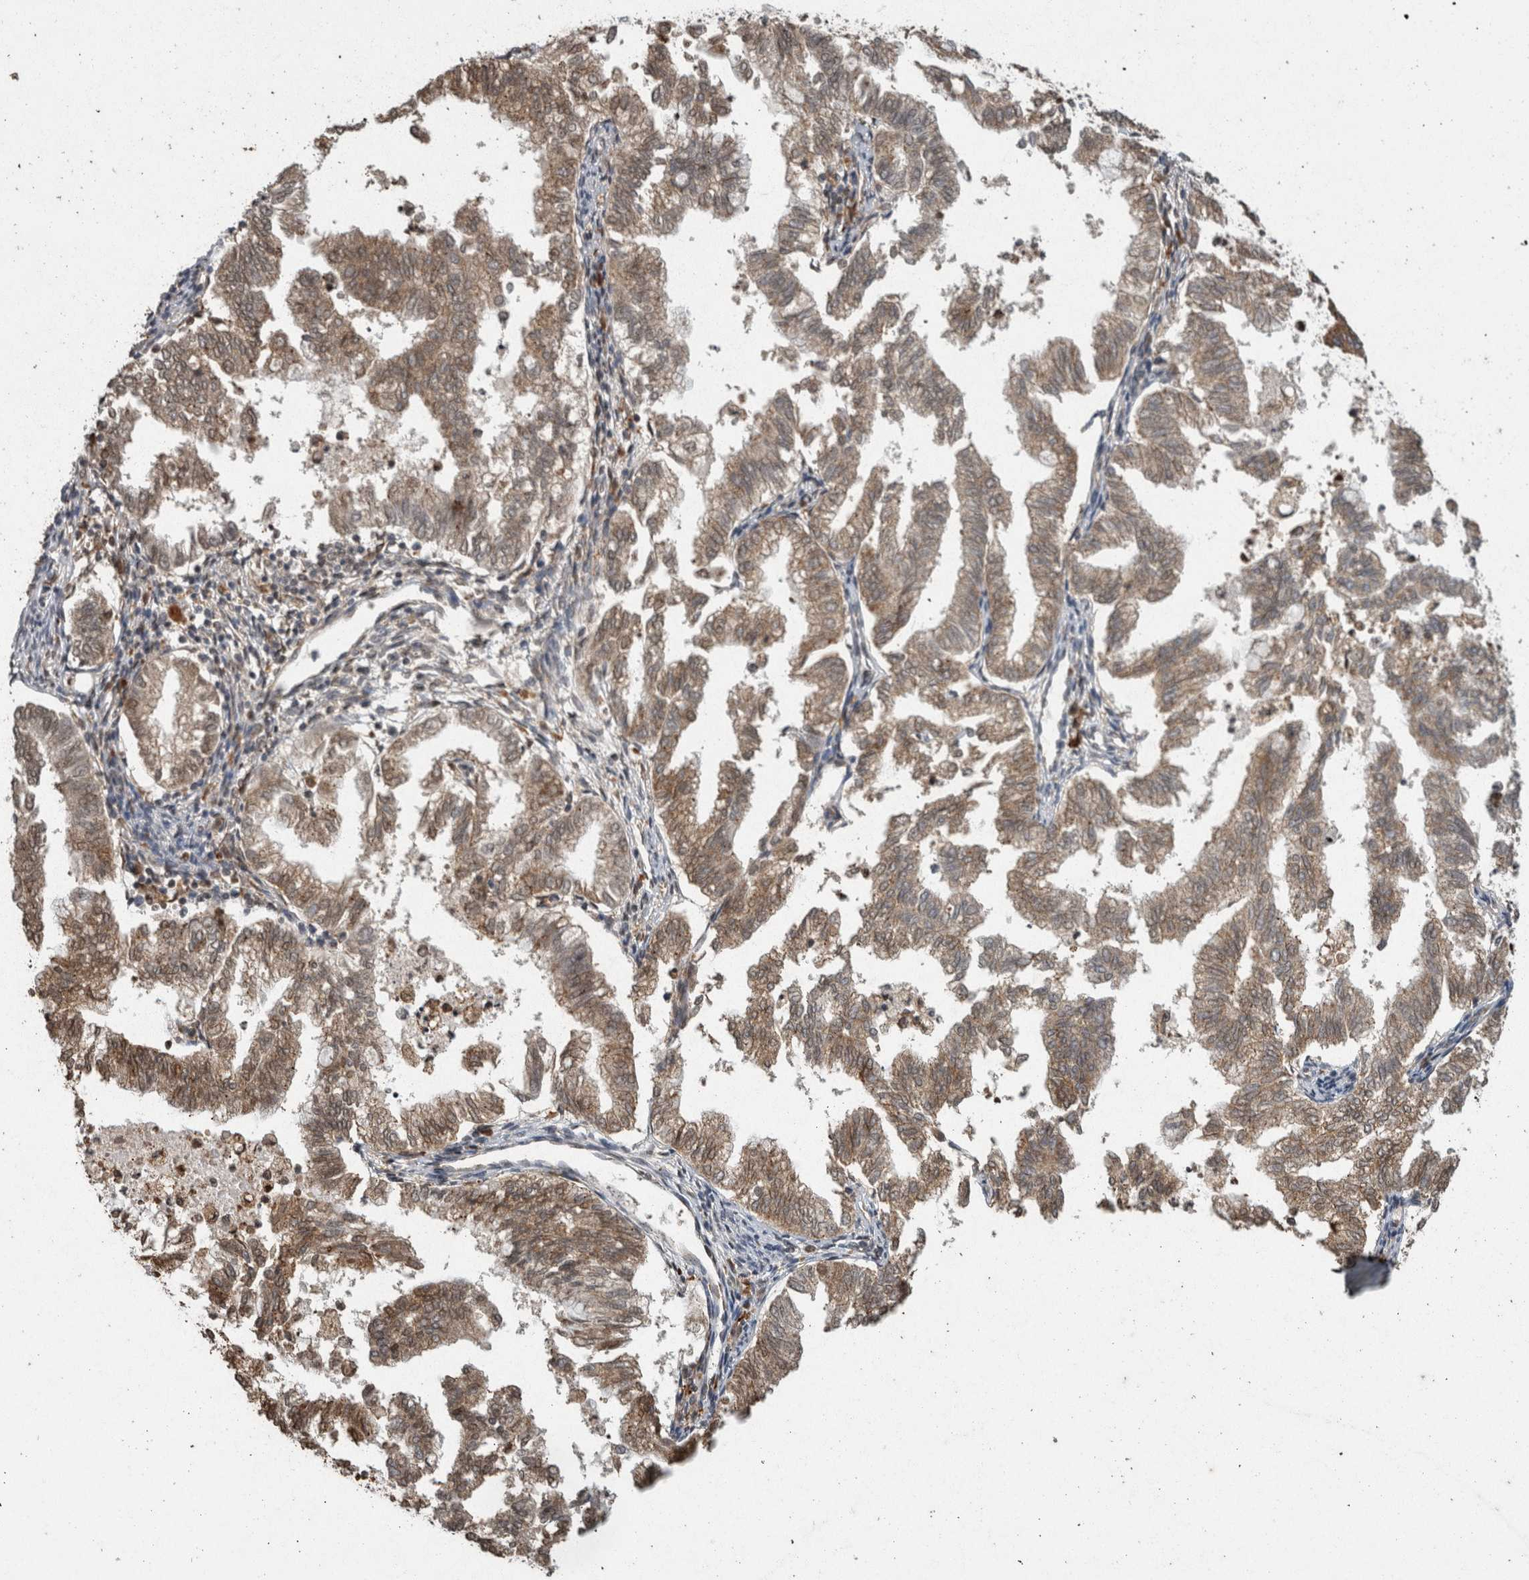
{"staining": {"intensity": "weak", "quantity": ">75%", "location": "cytoplasmic/membranous"}, "tissue": "endometrial cancer", "cell_type": "Tumor cells", "image_type": "cancer", "snomed": [{"axis": "morphology", "description": "Necrosis, NOS"}, {"axis": "morphology", "description": "Adenocarcinoma, NOS"}, {"axis": "topography", "description": "Endometrium"}], "caption": "Endometrial cancer (adenocarcinoma) stained for a protein (brown) reveals weak cytoplasmic/membranous positive positivity in about >75% of tumor cells.", "gene": "ADGRL3", "patient": {"sex": "female", "age": 79}}